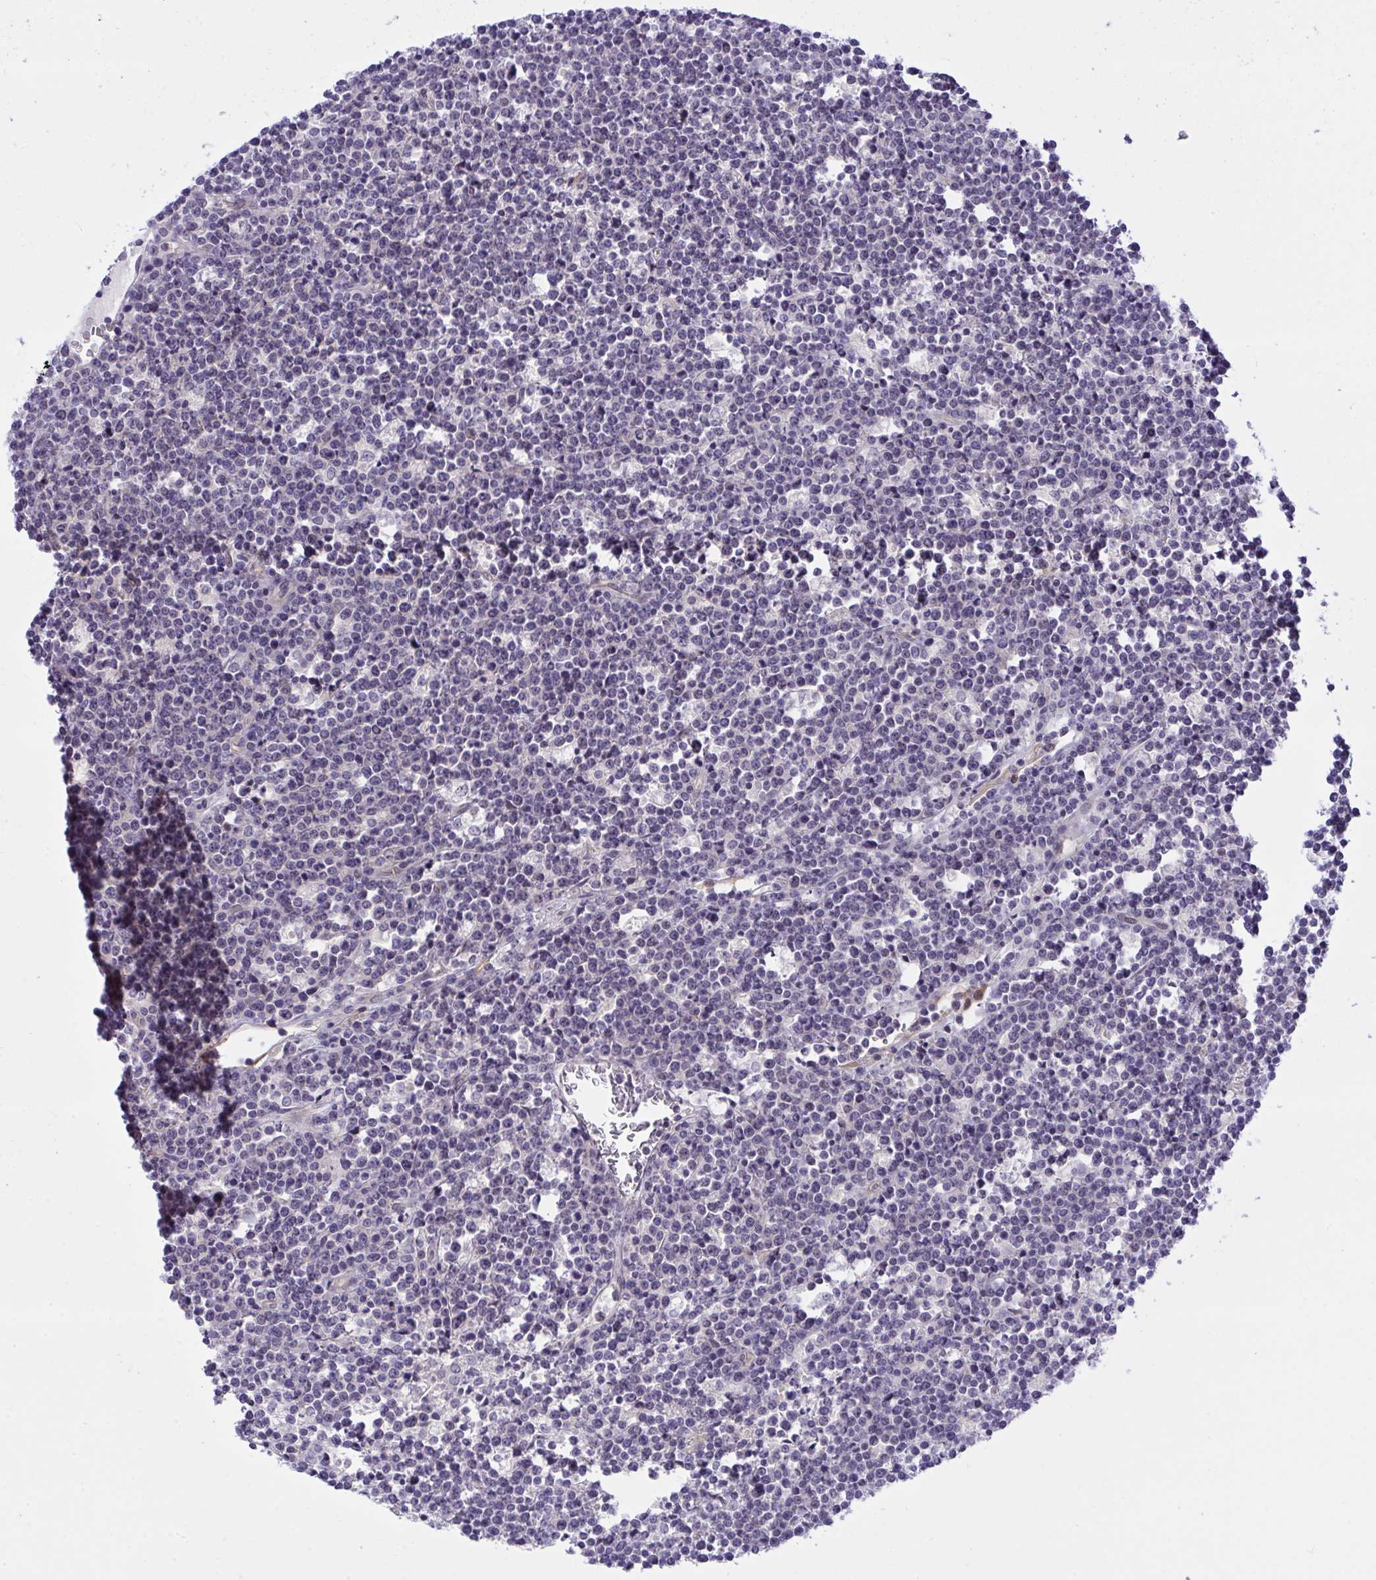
{"staining": {"intensity": "negative", "quantity": "none", "location": "none"}, "tissue": "lymphoma", "cell_type": "Tumor cells", "image_type": "cancer", "snomed": [{"axis": "morphology", "description": "Malignant lymphoma, non-Hodgkin's type, High grade"}, {"axis": "topography", "description": "Ovary"}], "caption": "There is no significant positivity in tumor cells of lymphoma.", "gene": "HOXD12", "patient": {"sex": "female", "age": 56}}